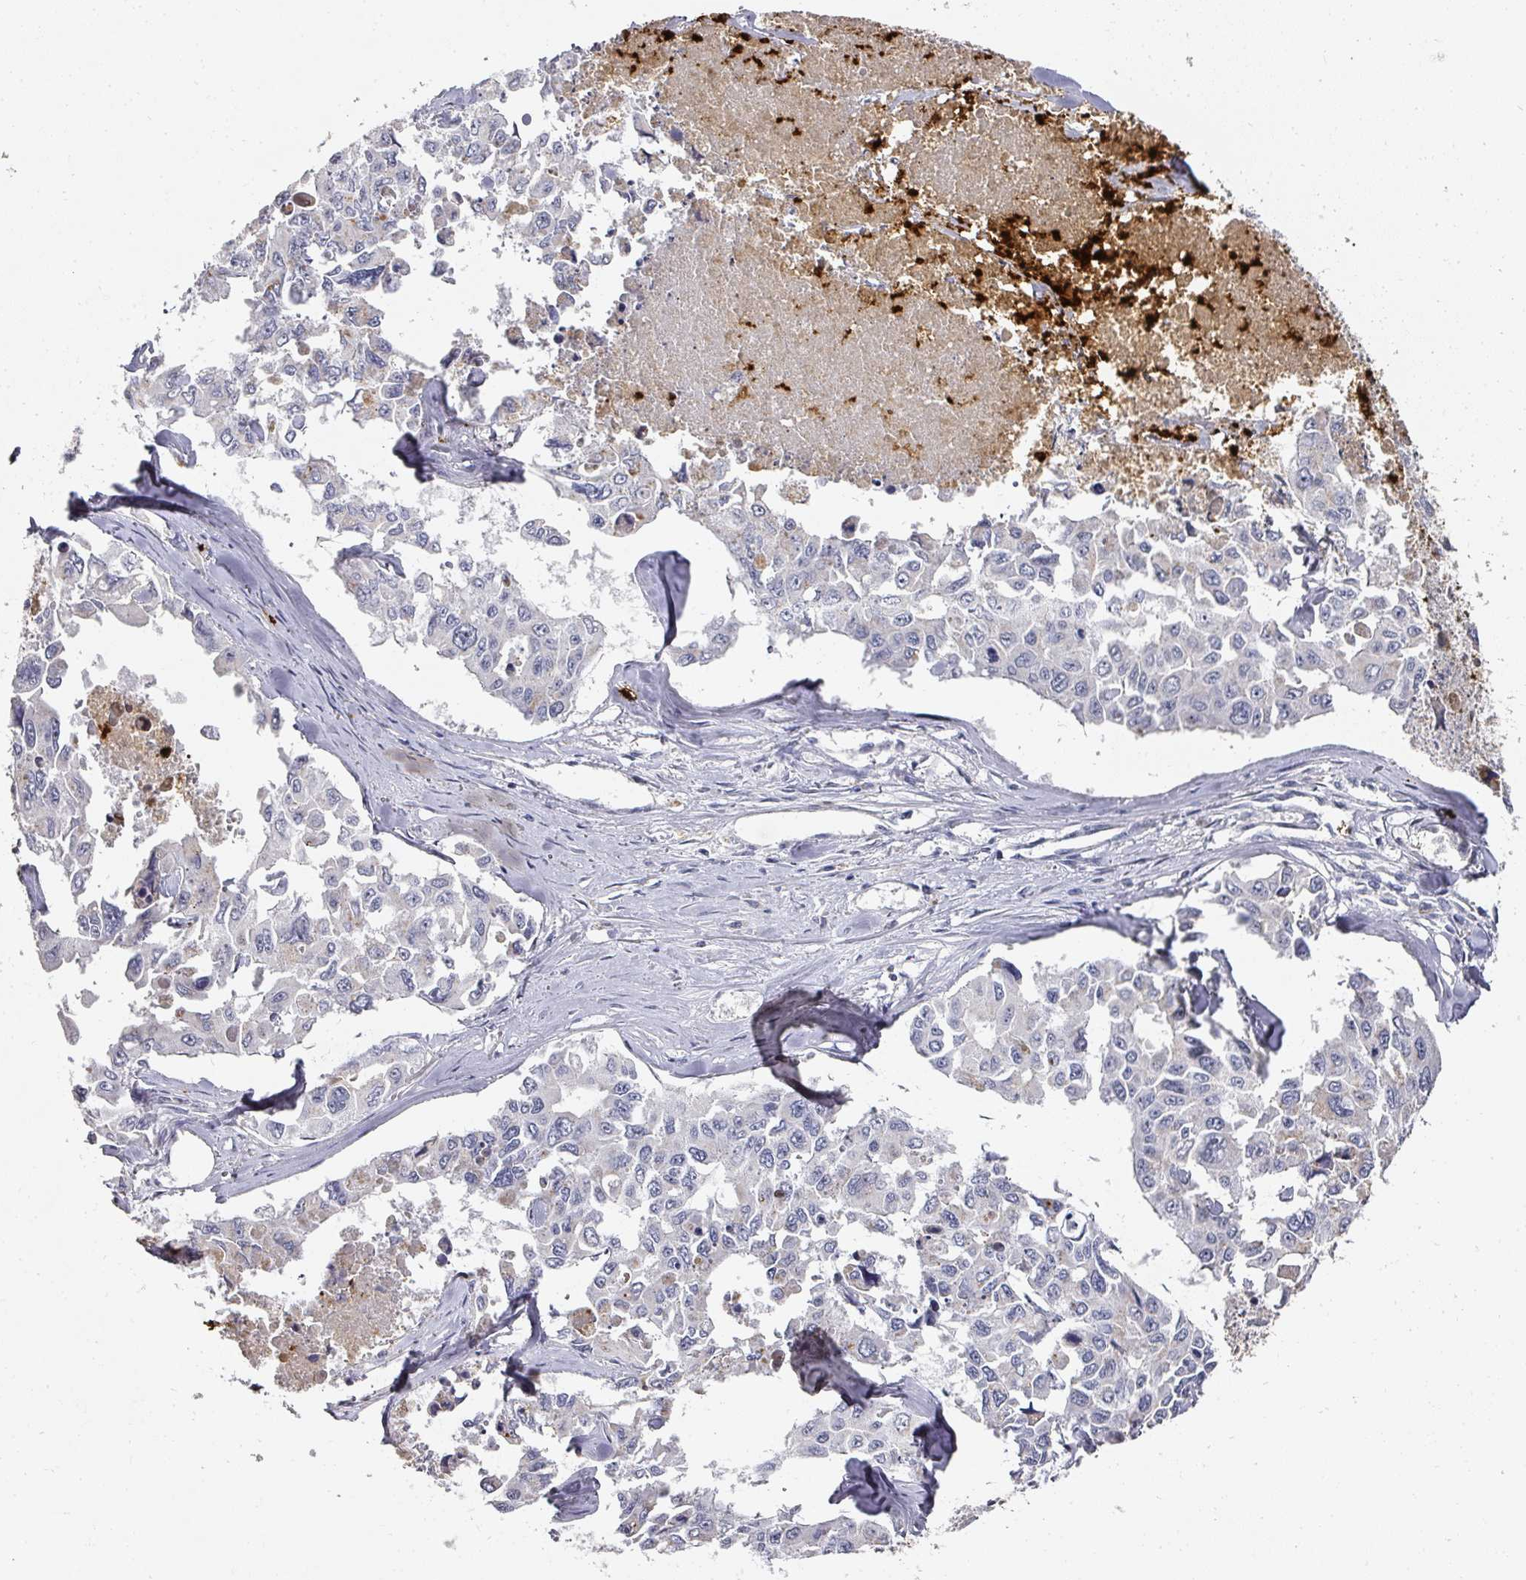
{"staining": {"intensity": "weak", "quantity": "<25%", "location": "cytoplasmic/membranous"}, "tissue": "lung cancer", "cell_type": "Tumor cells", "image_type": "cancer", "snomed": [{"axis": "morphology", "description": "Adenocarcinoma, NOS"}, {"axis": "topography", "description": "Lung"}], "caption": "This photomicrograph is of lung cancer (adenocarcinoma) stained with IHC to label a protein in brown with the nuclei are counter-stained blue. There is no expression in tumor cells.", "gene": "CAMP", "patient": {"sex": "male", "age": 64}}